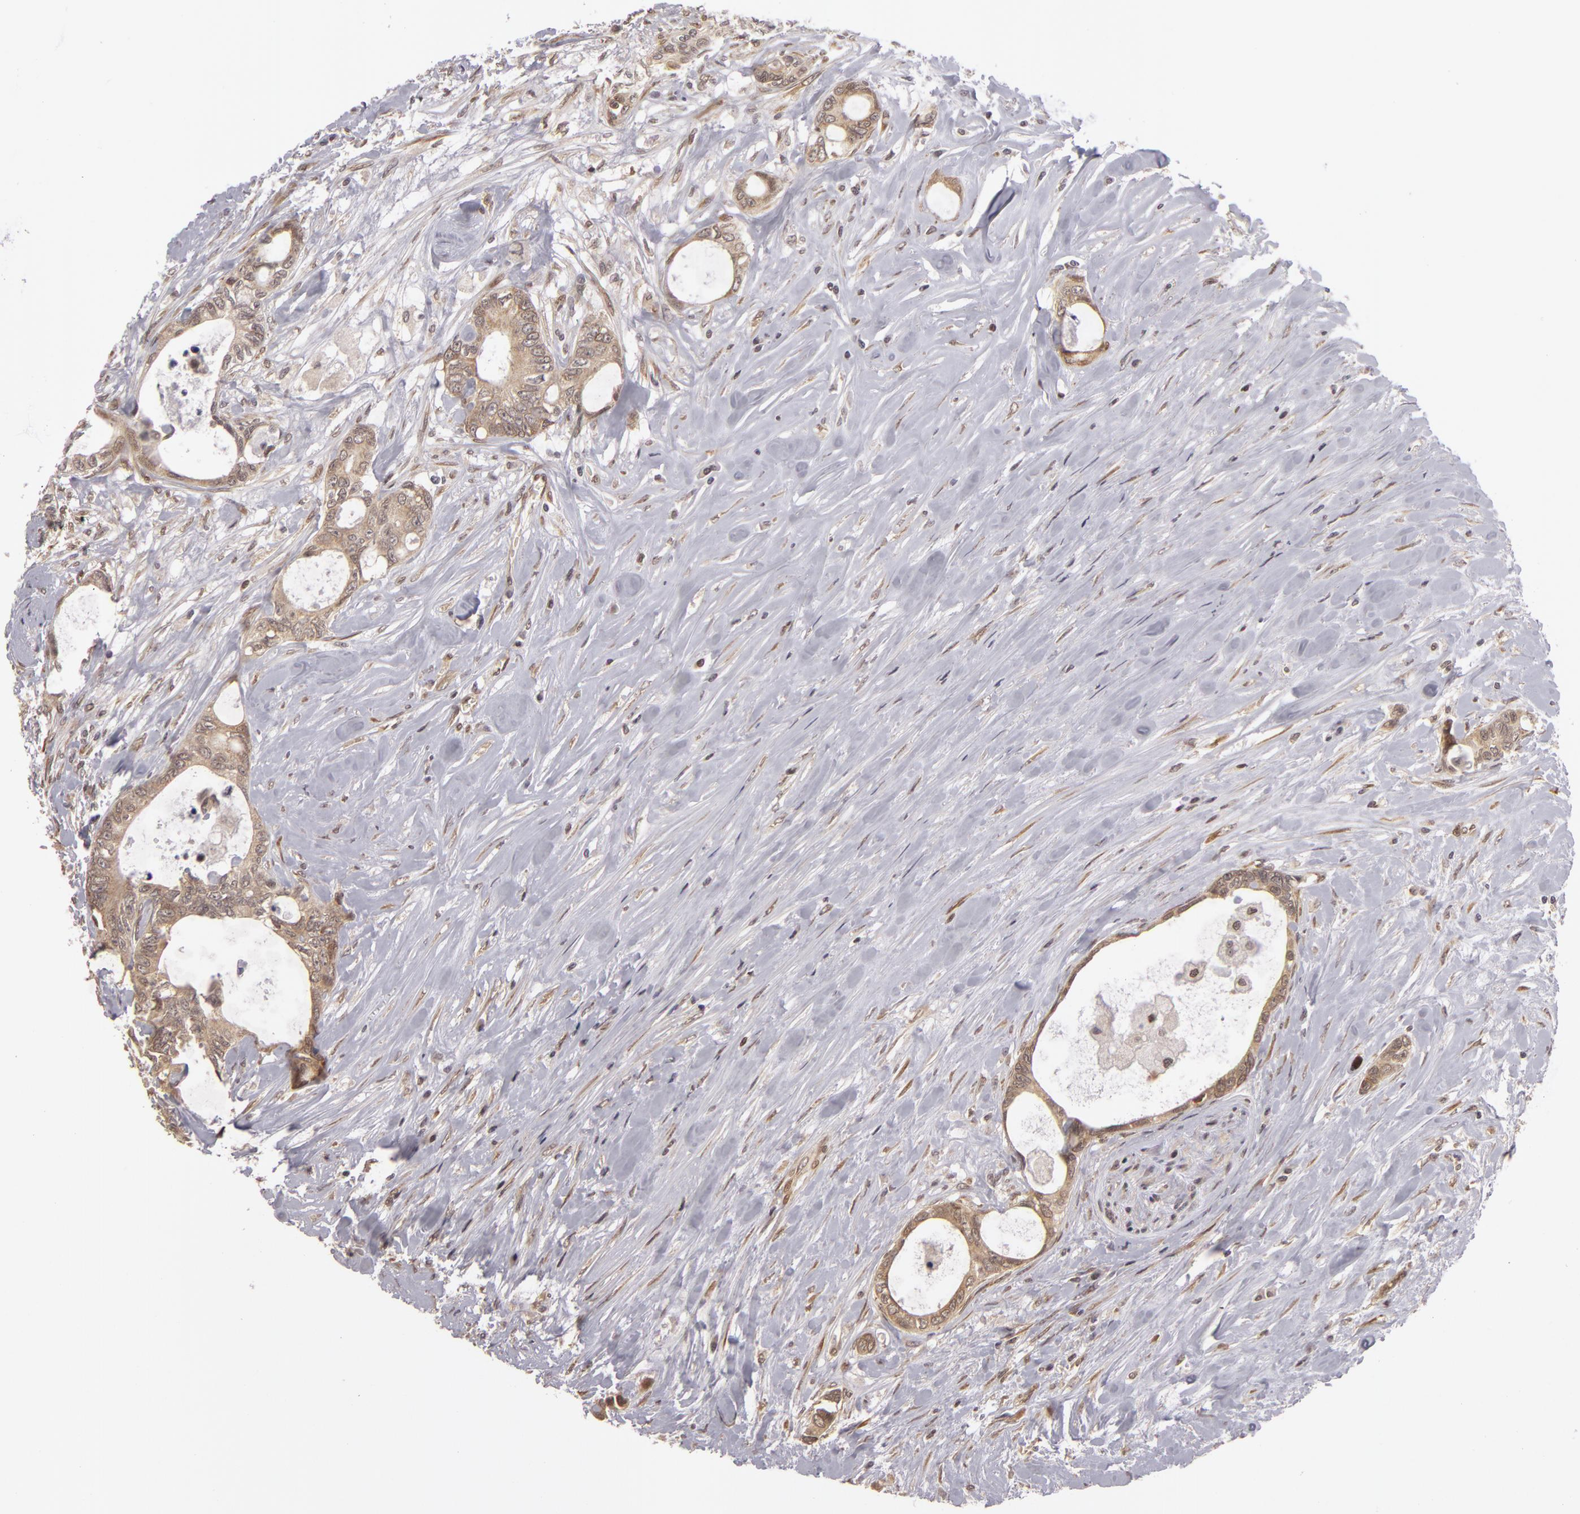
{"staining": {"intensity": "weak", "quantity": "25%-75%", "location": "cytoplasmic/membranous"}, "tissue": "colorectal cancer", "cell_type": "Tumor cells", "image_type": "cancer", "snomed": [{"axis": "morphology", "description": "Adenocarcinoma, NOS"}, {"axis": "topography", "description": "Rectum"}], "caption": "Colorectal cancer stained for a protein shows weak cytoplasmic/membranous positivity in tumor cells.", "gene": "ZNF133", "patient": {"sex": "female", "age": 57}}